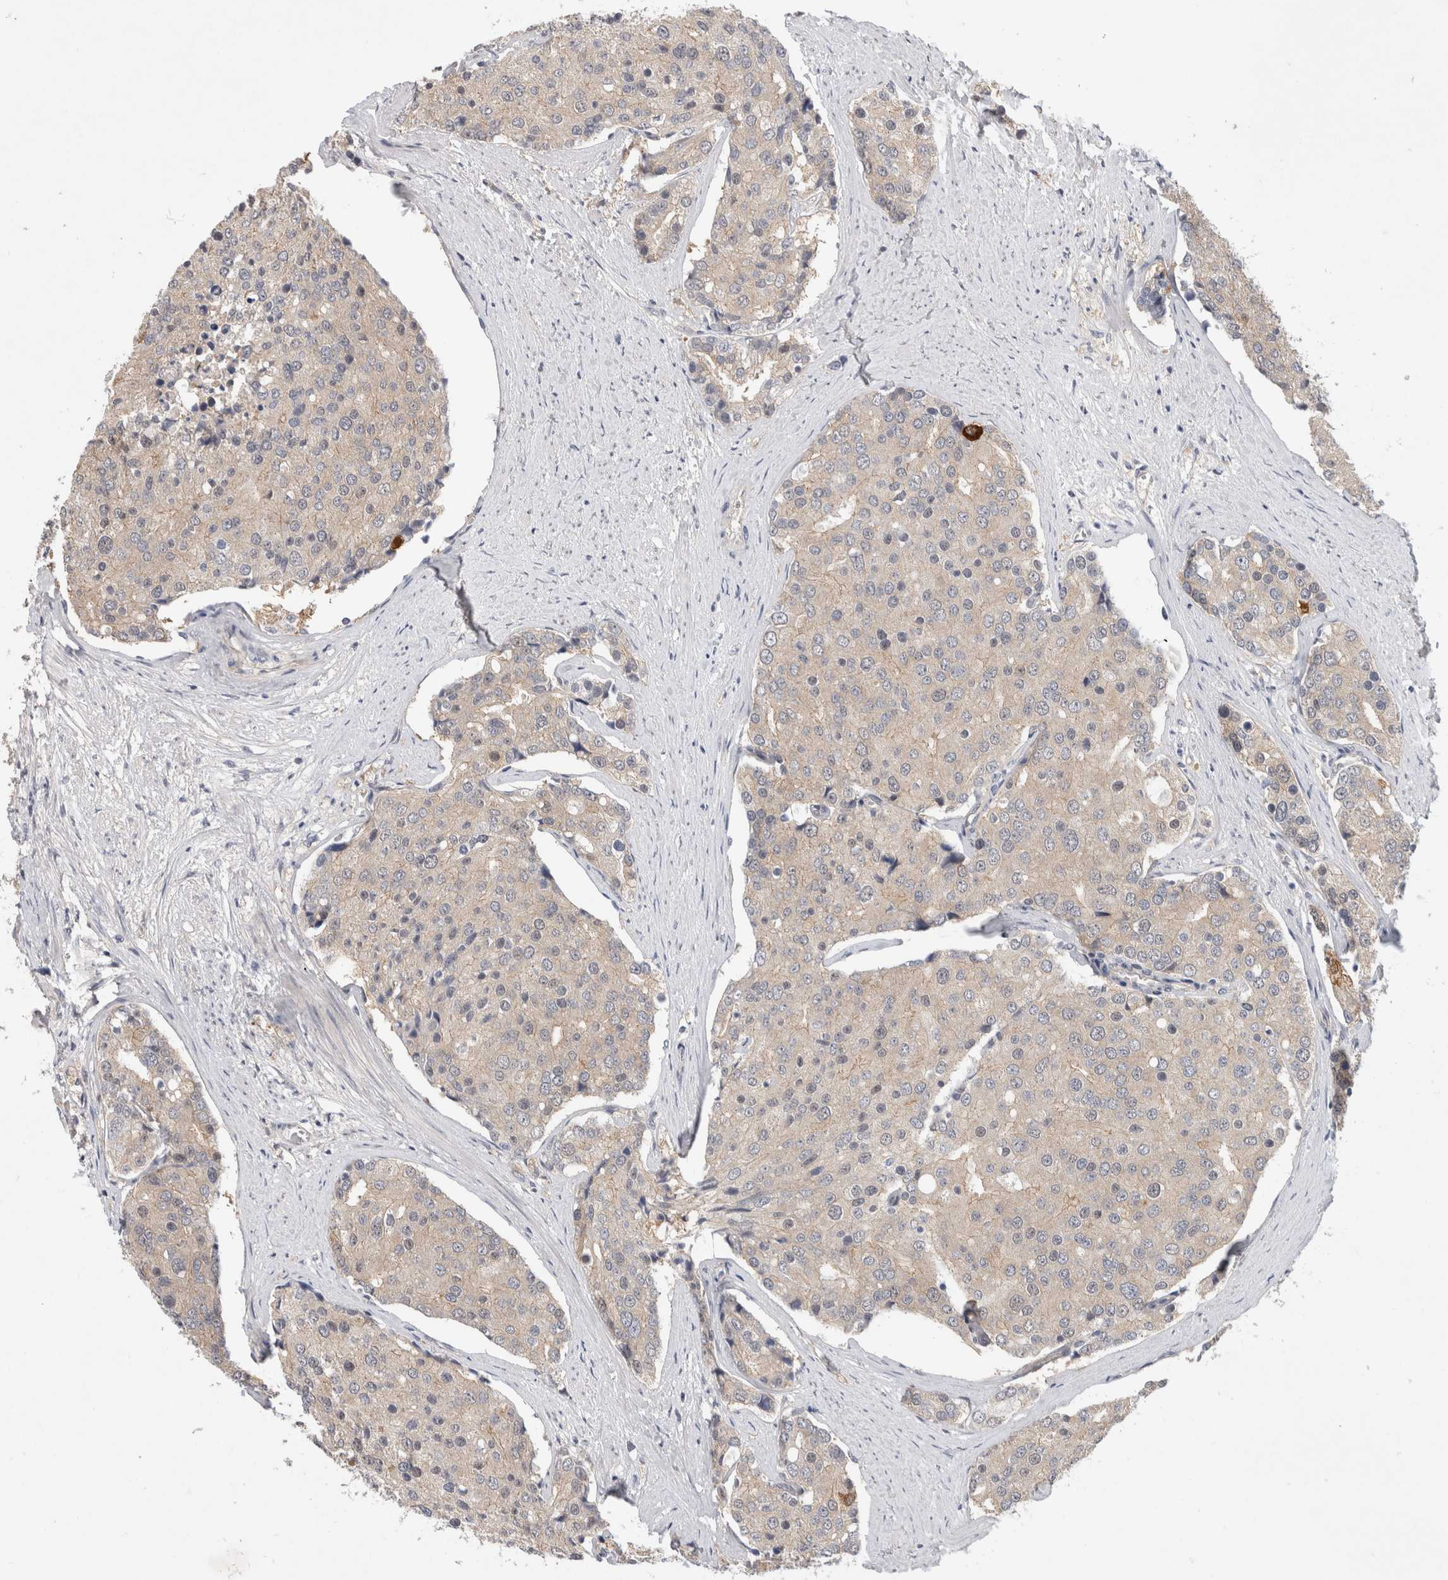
{"staining": {"intensity": "weak", "quantity": "<25%", "location": "cytoplasmic/membranous"}, "tissue": "prostate cancer", "cell_type": "Tumor cells", "image_type": "cancer", "snomed": [{"axis": "morphology", "description": "Adenocarcinoma, High grade"}, {"axis": "topography", "description": "Prostate"}], "caption": "There is no significant positivity in tumor cells of adenocarcinoma (high-grade) (prostate).", "gene": "CERS3", "patient": {"sex": "male", "age": 50}}